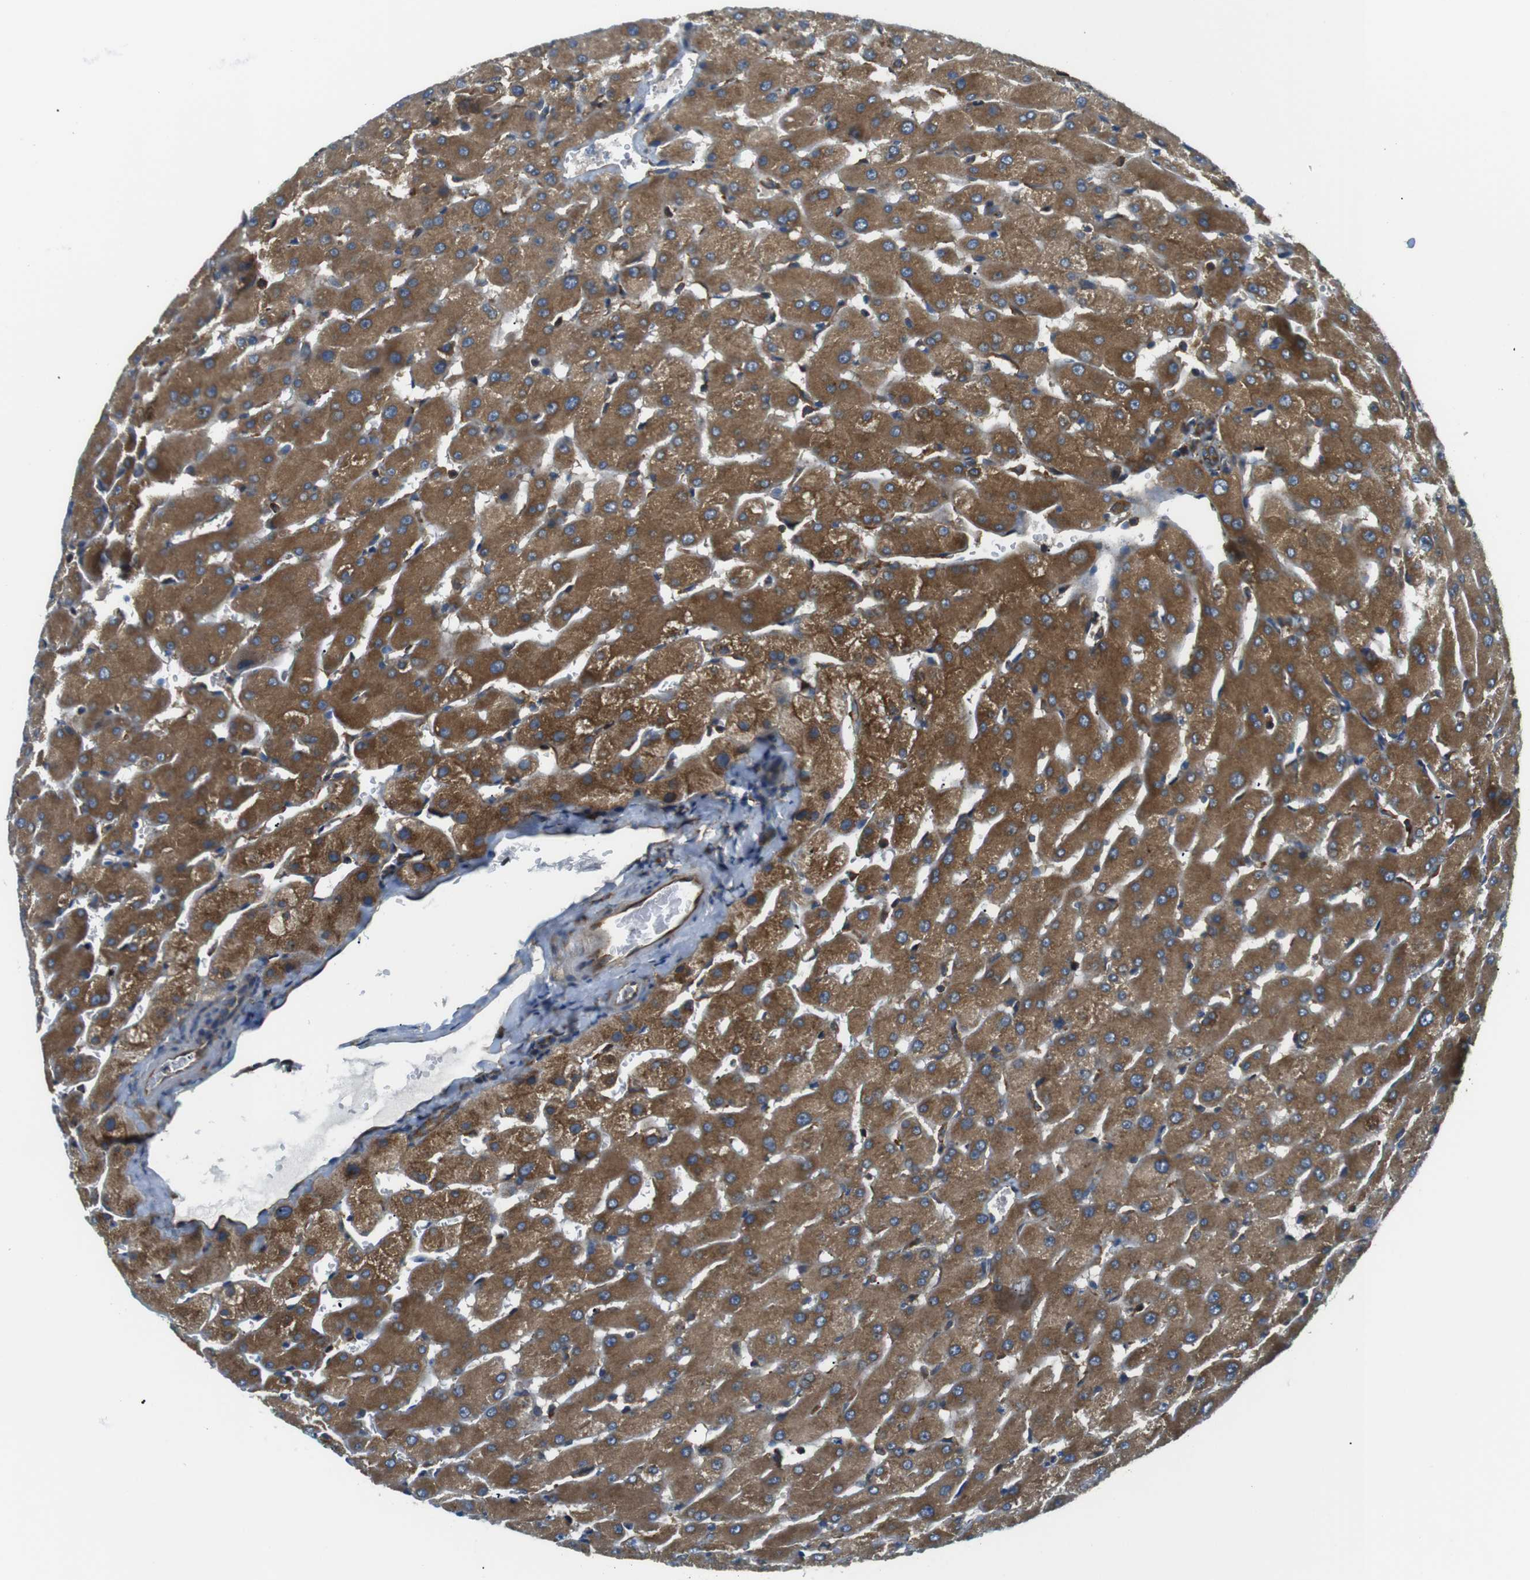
{"staining": {"intensity": "moderate", "quantity": ">75%", "location": "cytoplasmic/membranous"}, "tissue": "liver", "cell_type": "Cholangiocytes", "image_type": "normal", "snomed": [{"axis": "morphology", "description": "Normal tissue, NOS"}, {"axis": "topography", "description": "Liver"}], "caption": "A medium amount of moderate cytoplasmic/membranous positivity is seen in about >75% of cholangiocytes in benign liver.", "gene": "TSC1", "patient": {"sex": "female", "age": 63}}